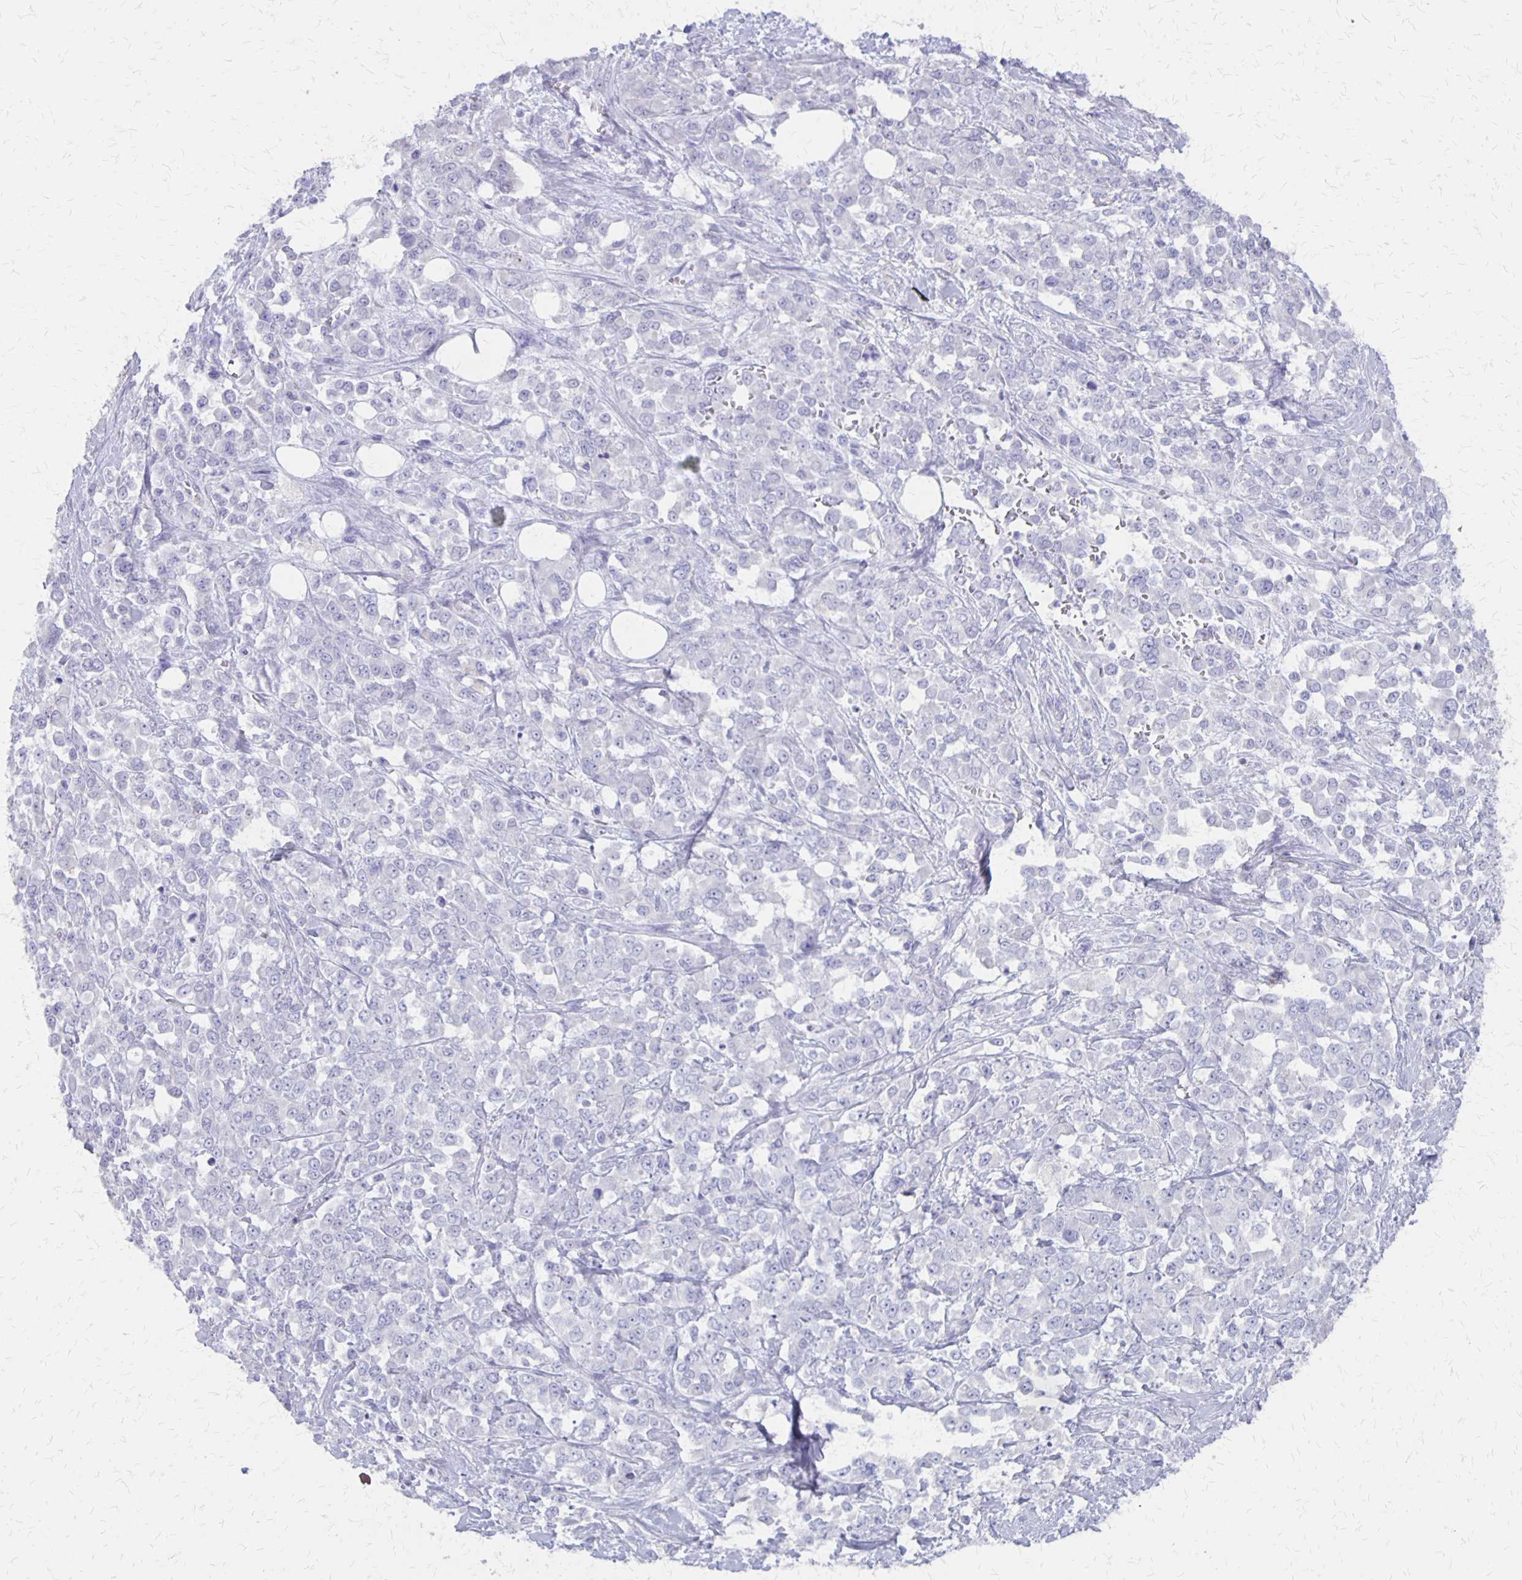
{"staining": {"intensity": "negative", "quantity": "none", "location": "none"}, "tissue": "stomach cancer", "cell_type": "Tumor cells", "image_type": "cancer", "snomed": [{"axis": "morphology", "description": "Adenocarcinoma, NOS"}, {"axis": "topography", "description": "Stomach"}], "caption": "Histopathology image shows no significant protein staining in tumor cells of adenocarcinoma (stomach).", "gene": "SEPTIN5", "patient": {"sex": "female", "age": 76}}